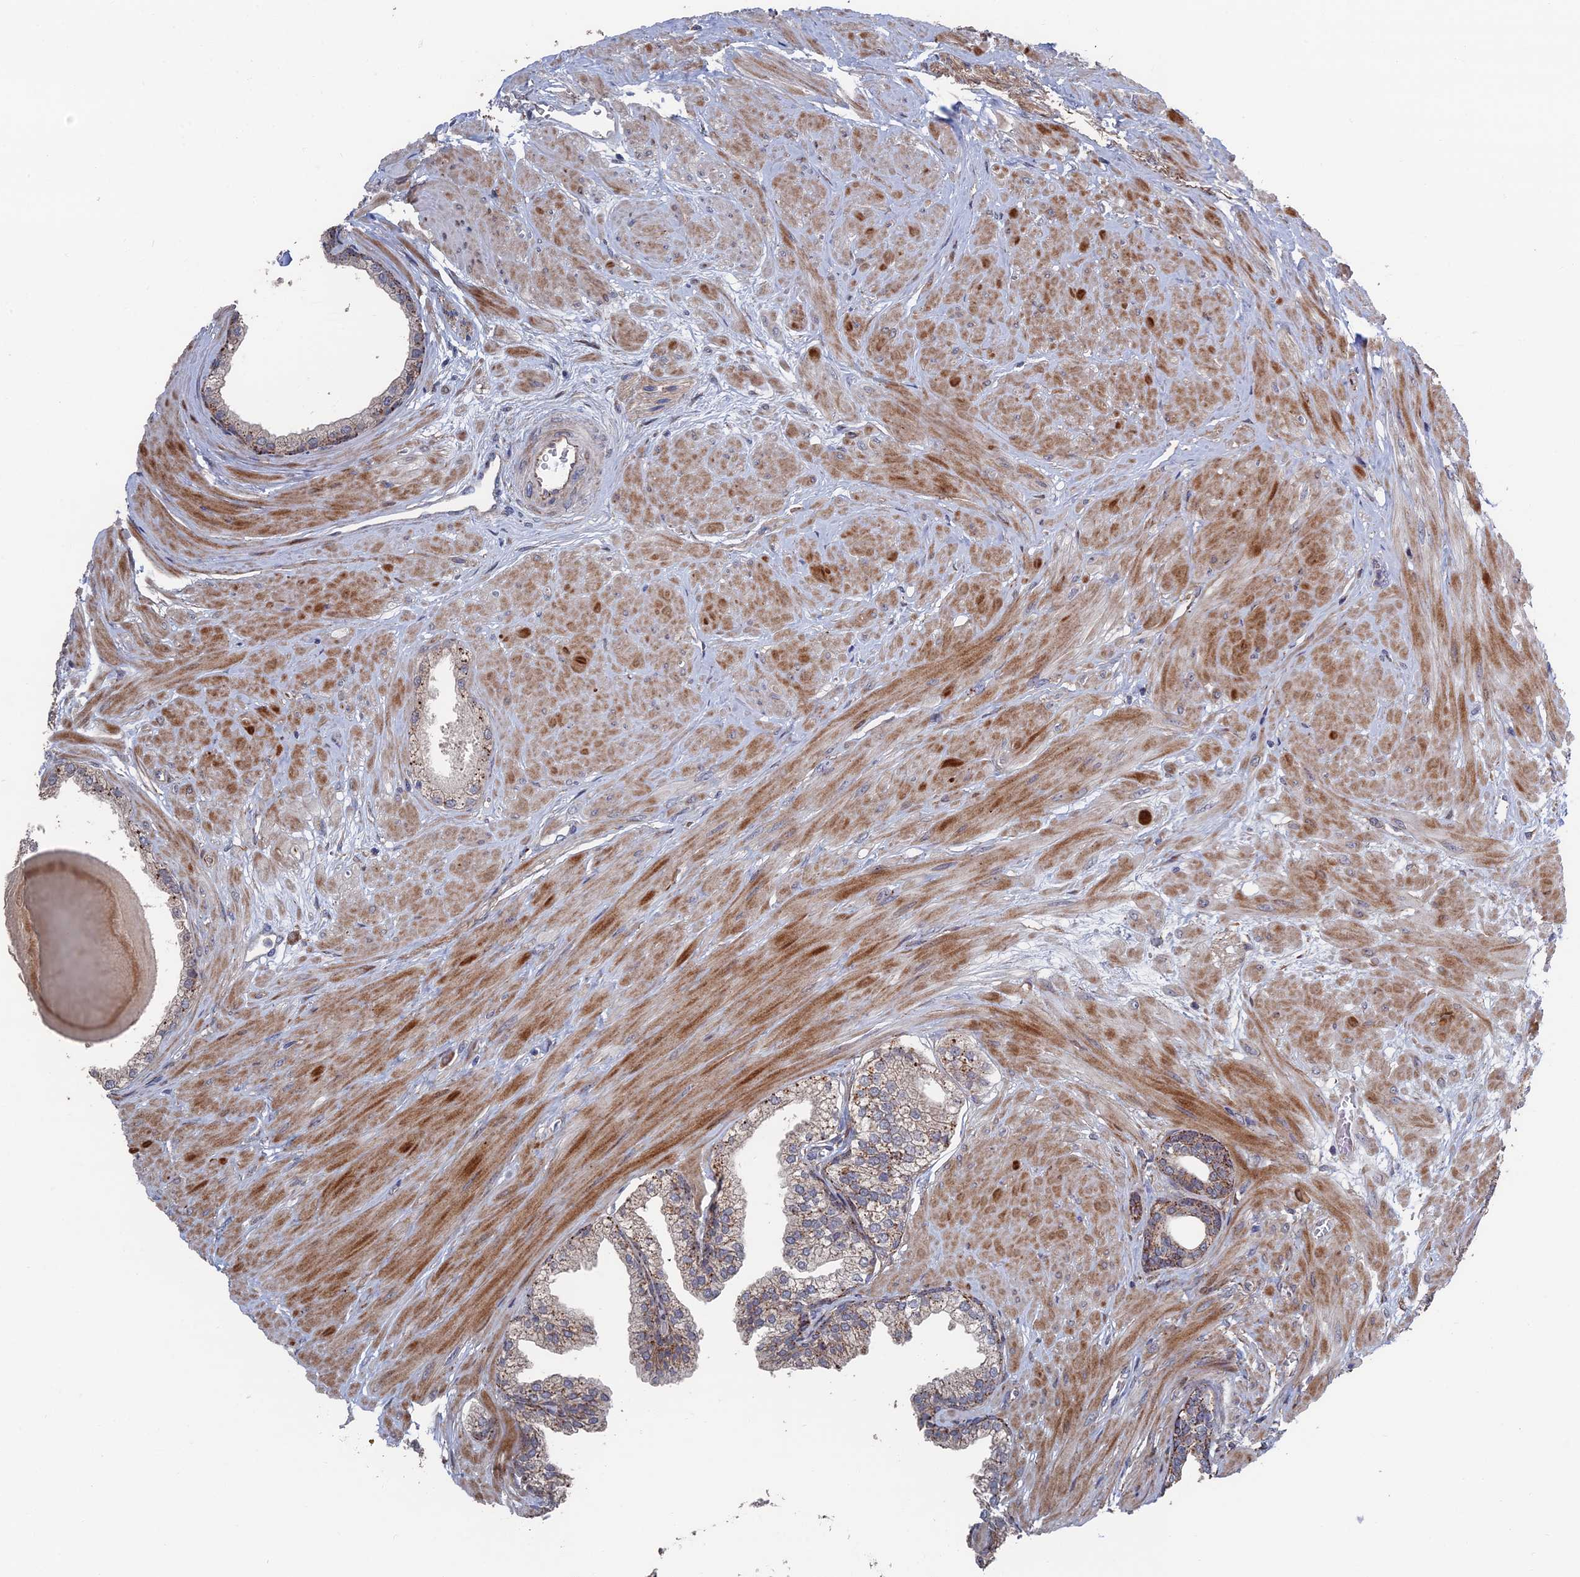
{"staining": {"intensity": "moderate", "quantity": "25%-75%", "location": "cytoplasmic/membranous"}, "tissue": "prostate", "cell_type": "Glandular cells", "image_type": "normal", "snomed": [{"axis": "morphology", "description": "Normal tissue, NOS"}, {"axis": "topography", "description": "Prostate"}], "caption": "IHC of benign human prostate exhibits medium levels of moderate cytoplasmic/membranous positivity in approximately 25%-75% of glandular cells. (brown staining indicates protein expression, while blue staining denotes nuclei).", "gene": "GTF2IRD1", "patient": {"sex": "male", "age": 48}}